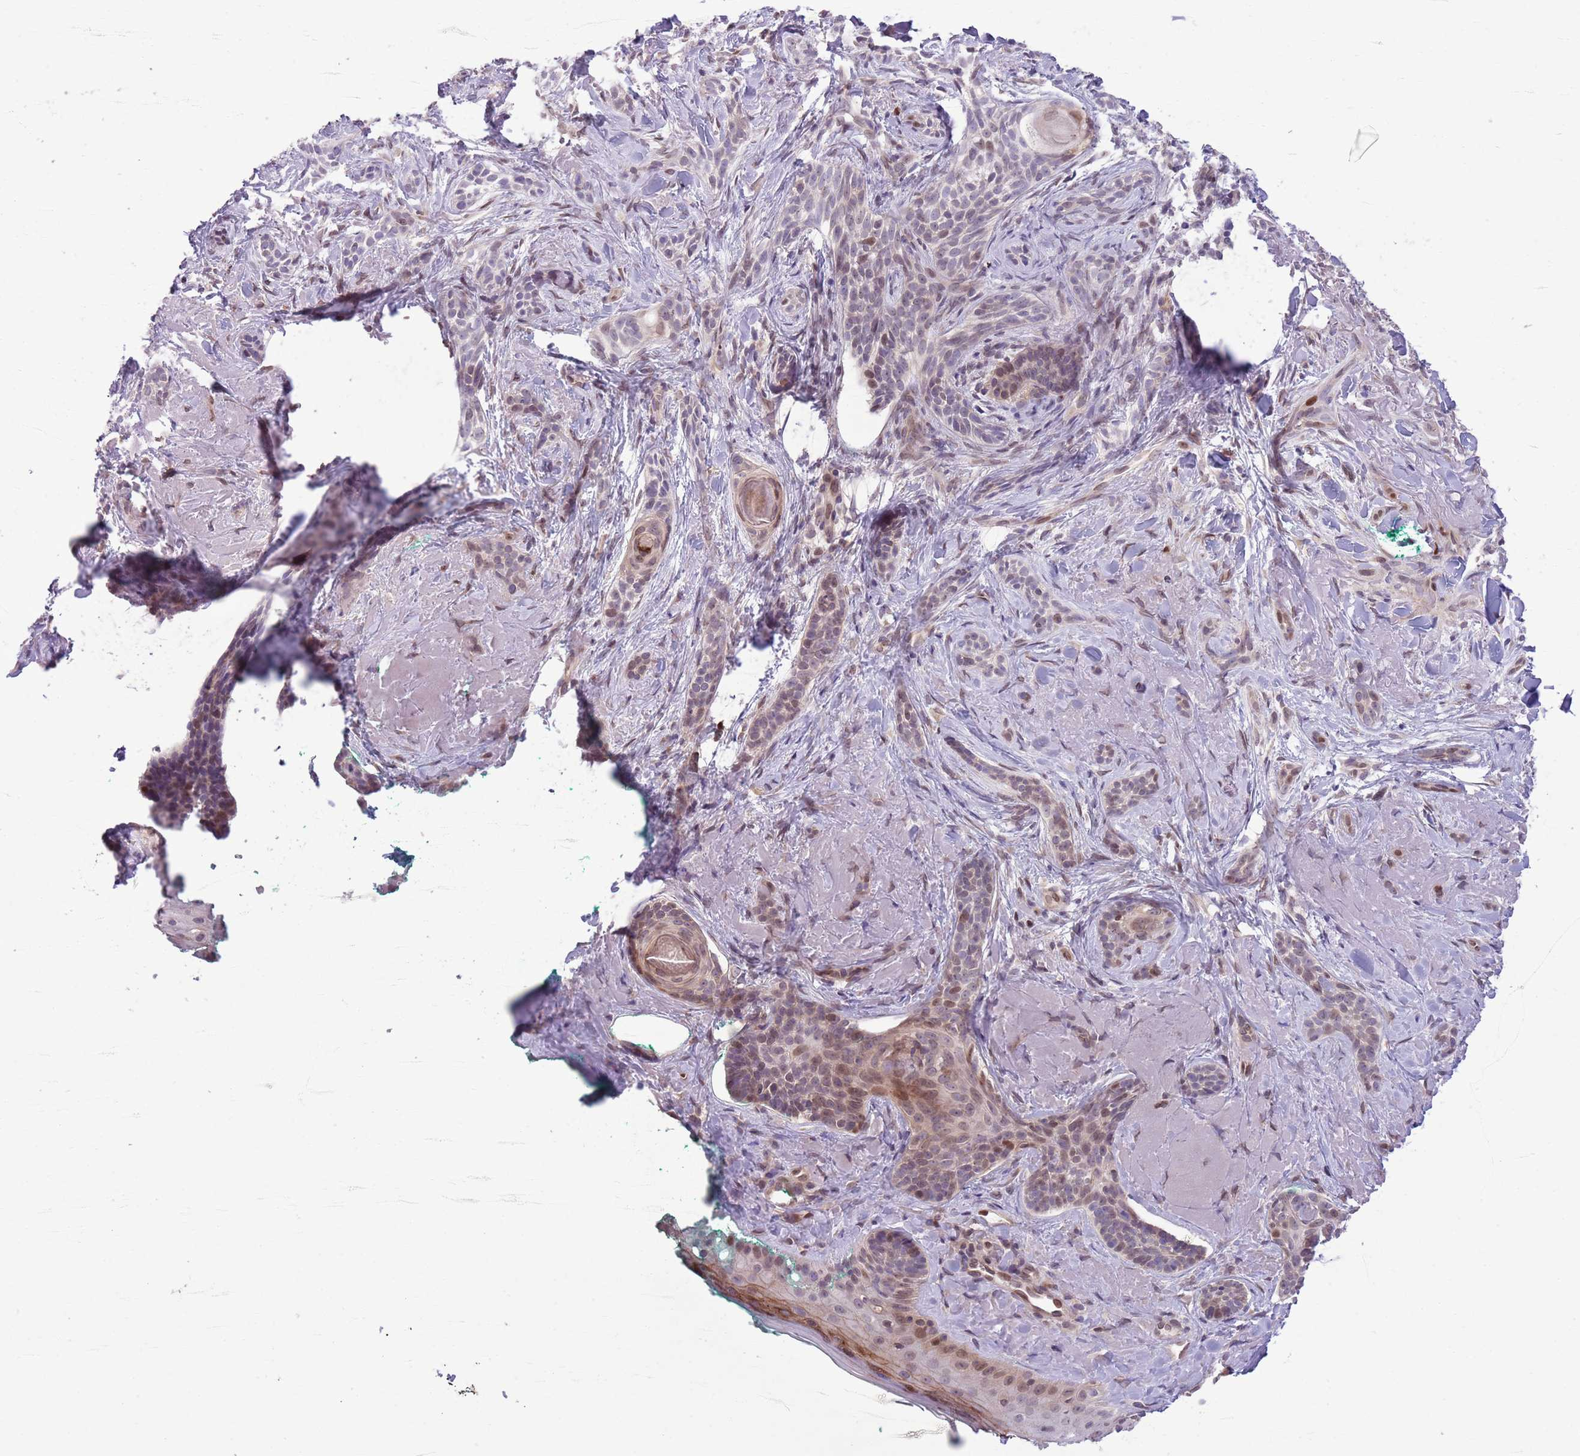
{"staining": {"intensity": "moderate", "quantity": "<25%", "location": "nuclear"}, "tissue": "skin cancer", "cell_type": "Tumor cells", "image_type": "cancer", "snomed": [{"axis": "morphology", "description": "Basal cell carcinoma"}, {"axis": "topography", "description": "Skin"}], "caption": "A micrograph of human skin cancer (basal cell carcinoma) stained for a protein shows moderate nuclear brown staining in tumor cells. (IHC, brightfield microscopy, high magnification).", "gene": "CCND2", "patient": {"sex": "male", "age": 71}}